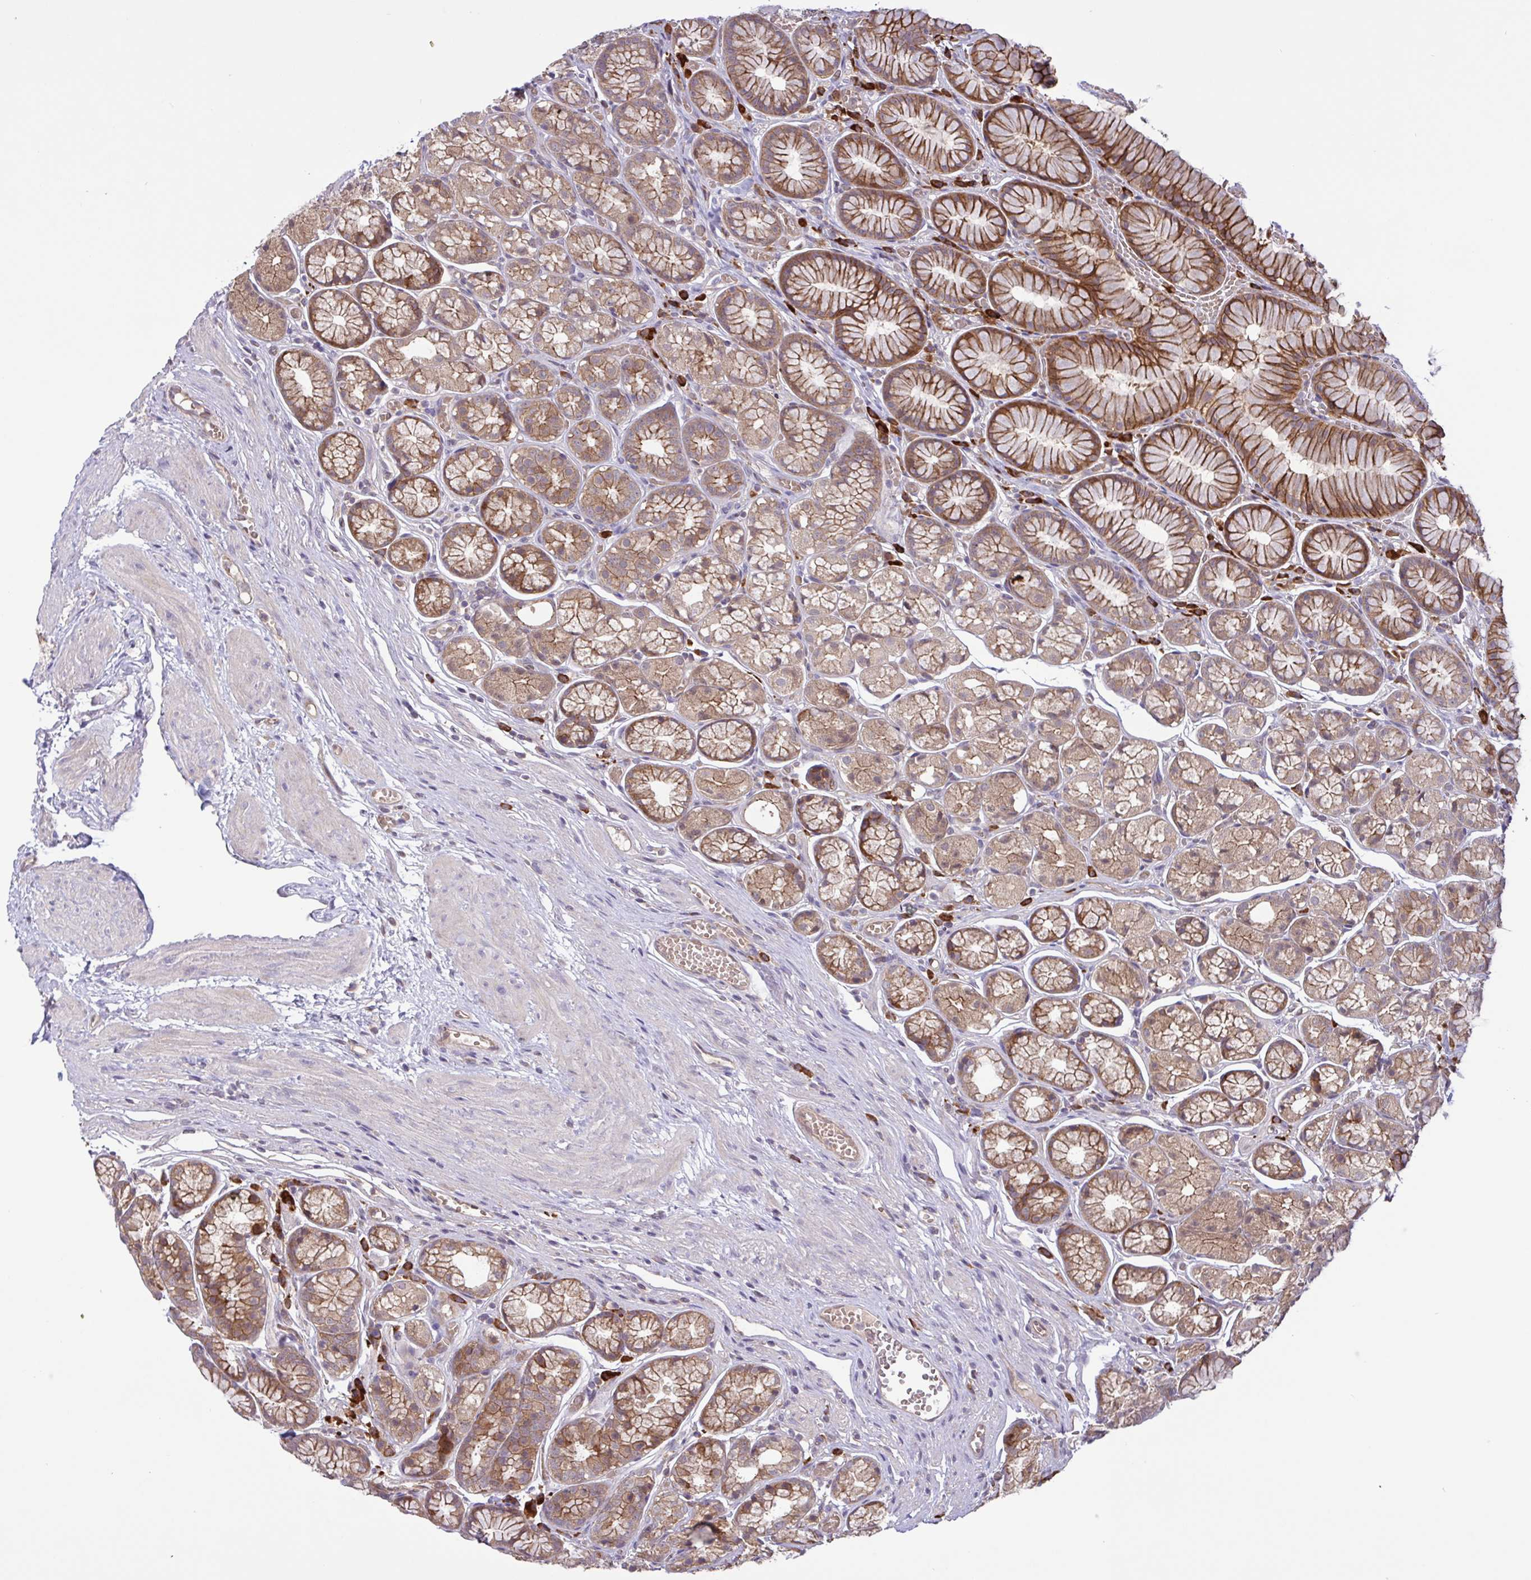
{"staining": {"intensity": "moderate", "quantity": ">75%", "location": "cytoplasmic/membranous"}, "tissue": "stomach", "cell_type": "Glandular cells", "image_type": "normal", "snomed": [{"axis": "morphology", "description": "Normal tissue, NOS"}, {"axis": "topography", "description": "Smooth muscle"}, {"axis": "topography", "description": "Stomach"}], "caption": "The histopathology image demonstrates staining of benign stomach, revealing moderate cytoplasmic/membranous protein staining (brown color) within glandular cells.", "gene": "INTS10", "patient": {"sex": "male", "age": 70}}